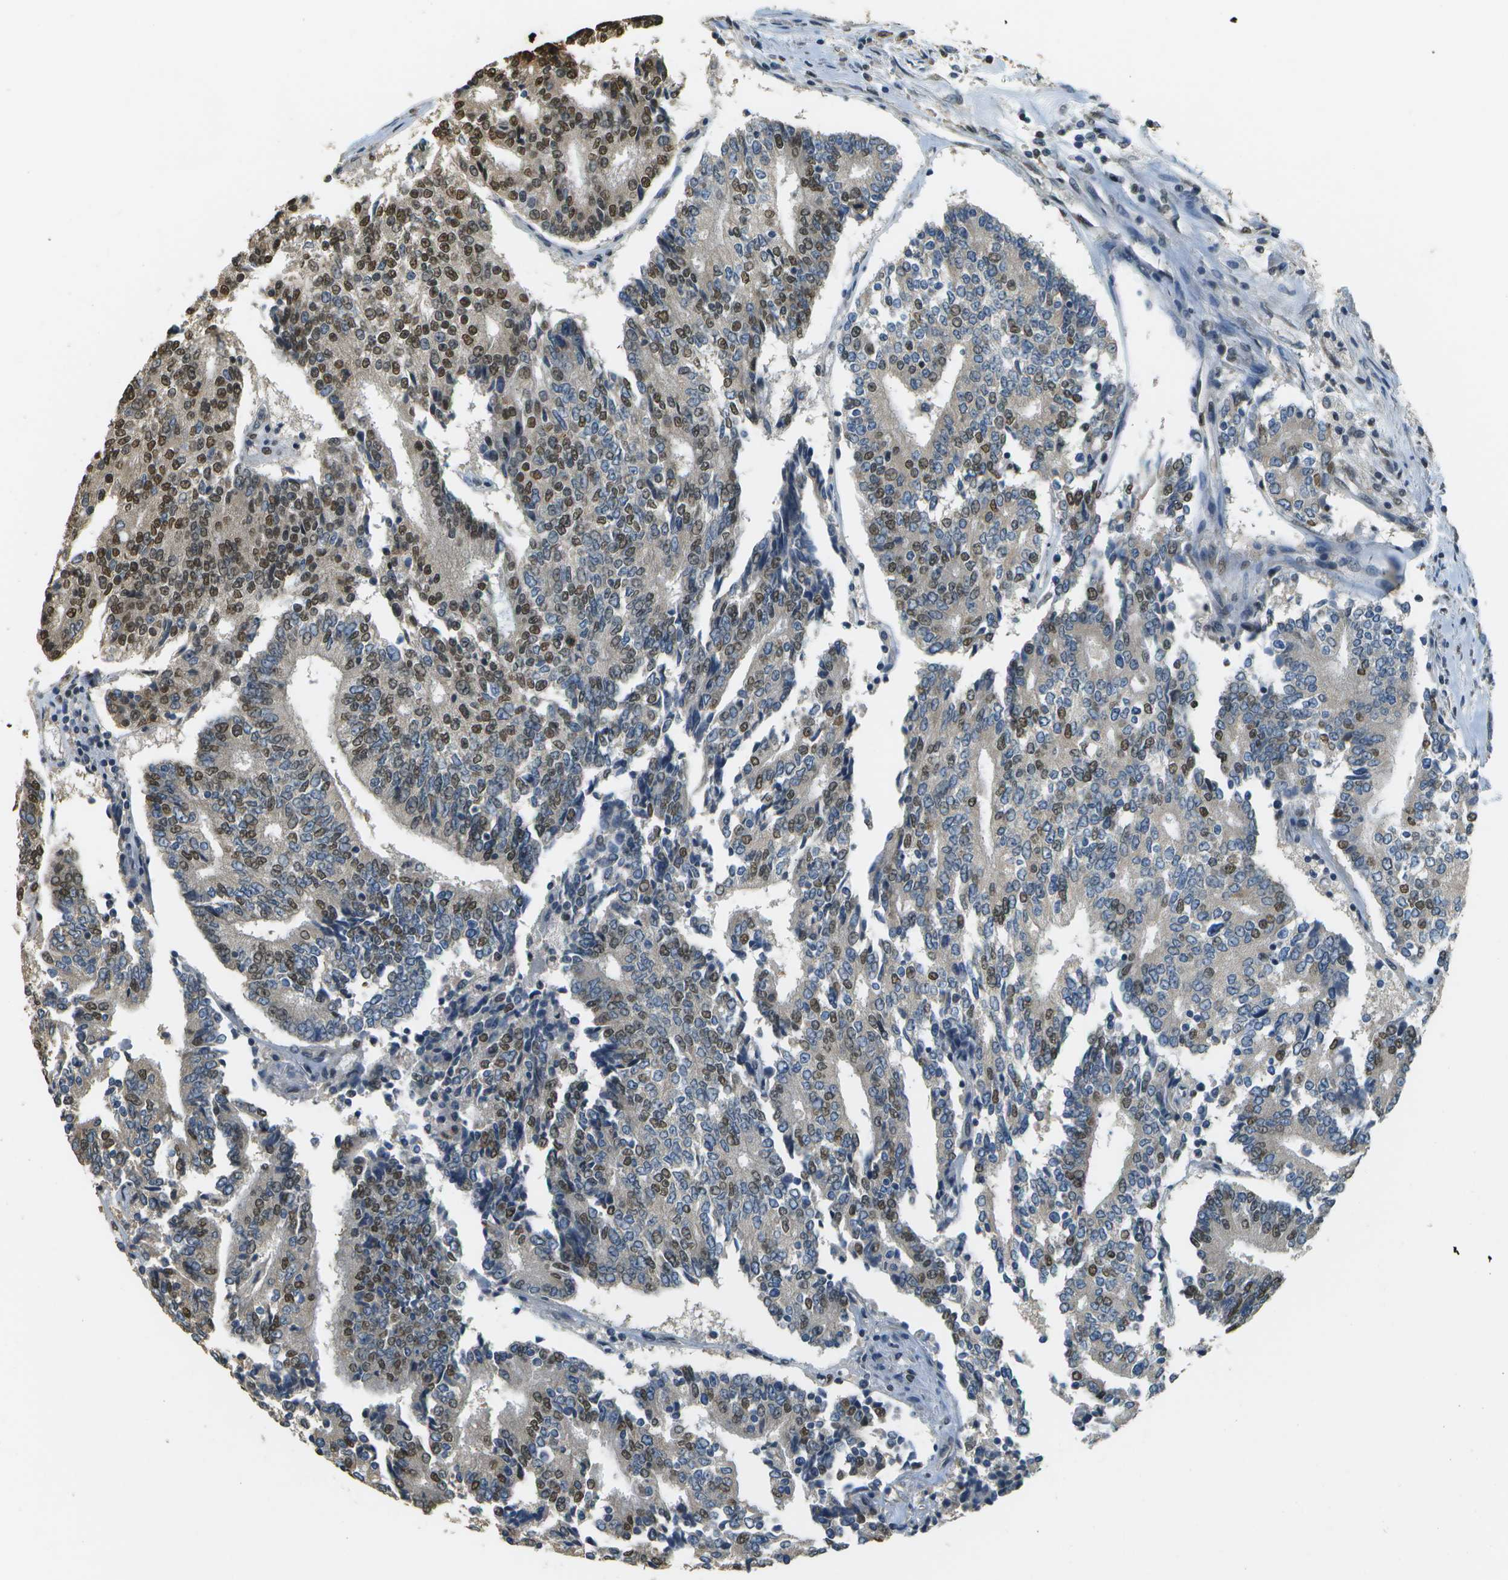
{"staining": {"intensity": "moderate", "quantity": "25%-75%", "location": "nuclear"}, "tissue": "prostate cancer", "cell_type": "Tumor cells", "image_type": "cancer", "snomed": [{"axis": "morphology", "description": "Normal tissue, NOS"}, {"axis": "morphology", "description": "Adenocarcinoma, High grade"}, {"axis": "topography", "description": "Prostate"}, {"axis": "topography", "description": "Seminal veicle"}], "caption": "The image displays immunohistochemical staining of prostate cancer. There is moderate nuclear positivity is appreciated in approximately 25%-75% of tumor cells. (DAB (3,3'-diaminobenzidine) = brown stain, brightfield microscopy at high magnification).", "gene": "ABL2", "patient": {"sex": "male", "age": 55}}